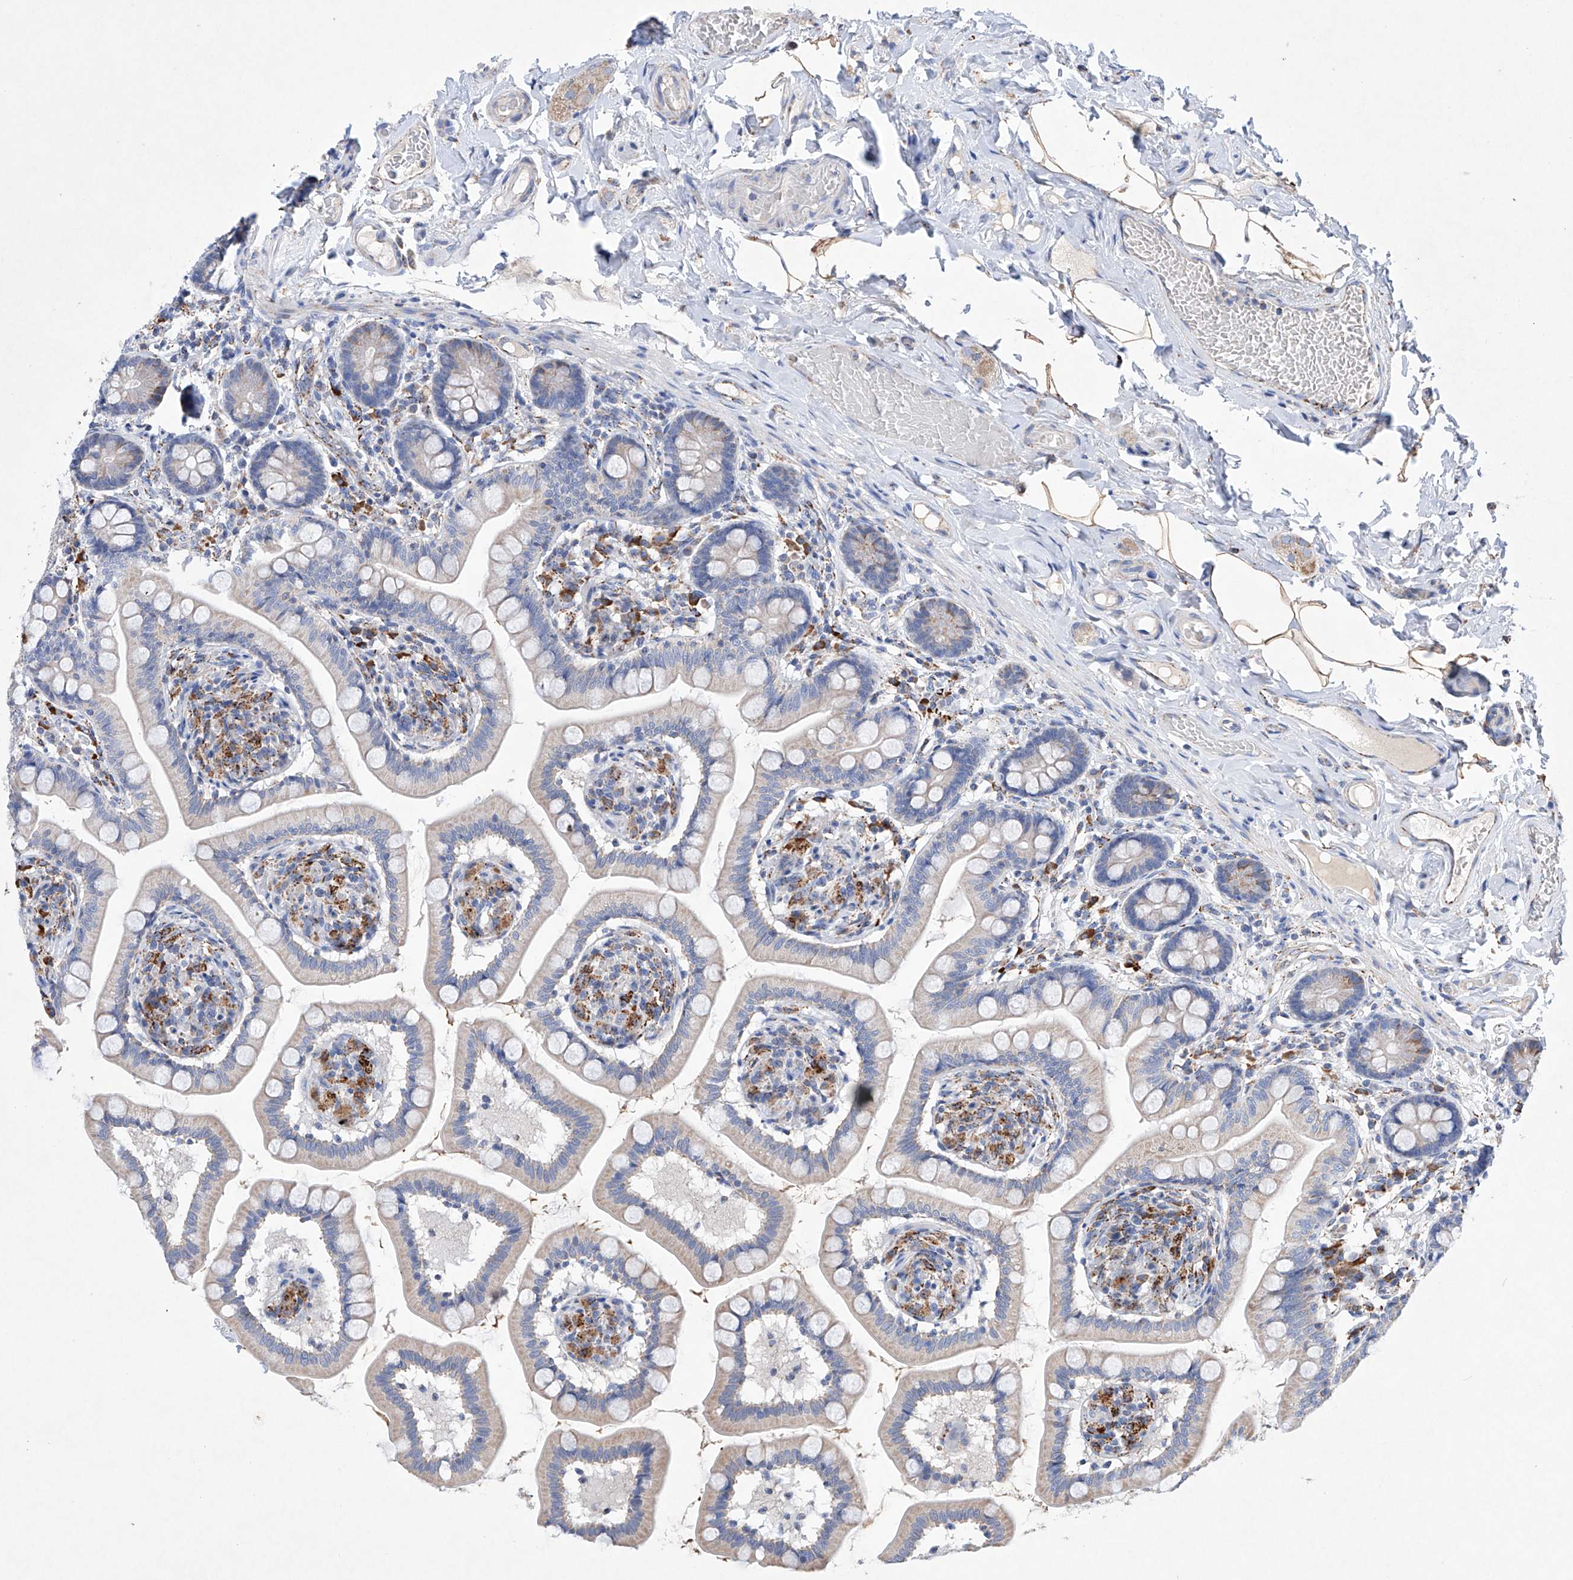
{"staining": {"intensity": "weak", "quantity": "<25%", "location": "cytoplasmic/membranous"}, "tissue": "small intestine", "cell_type": "Glandular cells", "image_type": "normal", "snomed": [{"axis": "morphology", "description": "Normal tissue, NOS"}, {"axis": "topography", "description": "Small intestine"}], "caption": "This is a image of IHC staining of normal small intestine, which shows no expression in glandular cells. (DAB (3,3'-diaminobenzidine) IHC with hematoxylin counter stain).", "gene": "NRROS", "patient": {"sex": "female", "age": 64}}